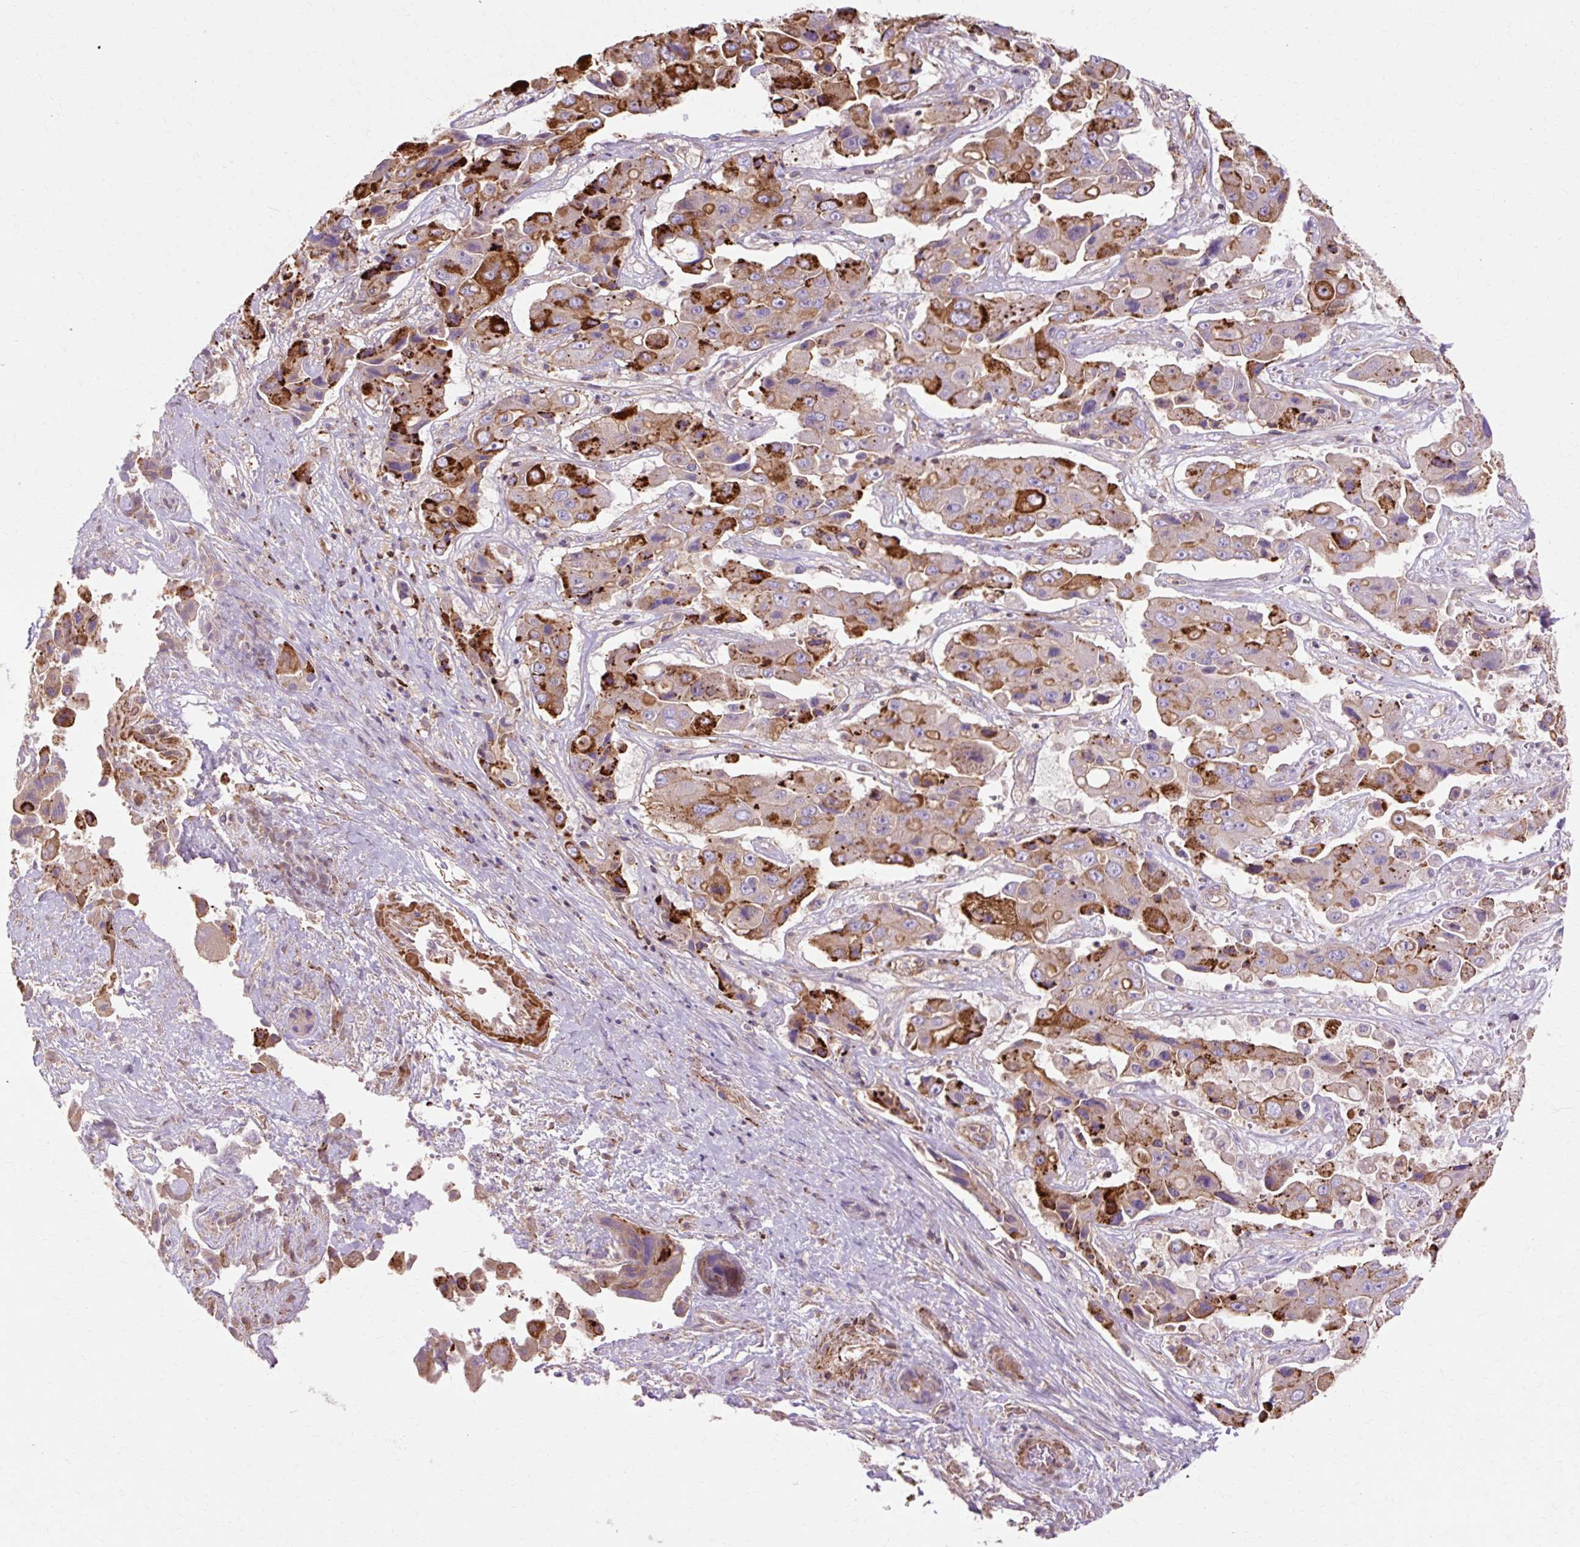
{"staining": {"intensity": "strong", "quantity": "25%-75%", "location": "cytoplasmic/membranous"}, "tissue": "liver cancer", "cell_type": "Tumor cells", "image_type": "cancer", "snomed": [{"axis": "morphology", "description": "Cholangiocarcinoma"}, {"axis": "topography", "description": "Liver"}], "caption": "Immunohistochemistry (IHC) image of neoplastic tissue: liver cancer stained using immunohistochemistry shows high levels of strong protein expression localized specifically in the cytoplasmic/membranous of tumor cells, appearing as a cytoplasmic/membranous brown color.", "gene": "TBC1D2B", "patient": {"sex": "male", "age": 67}}